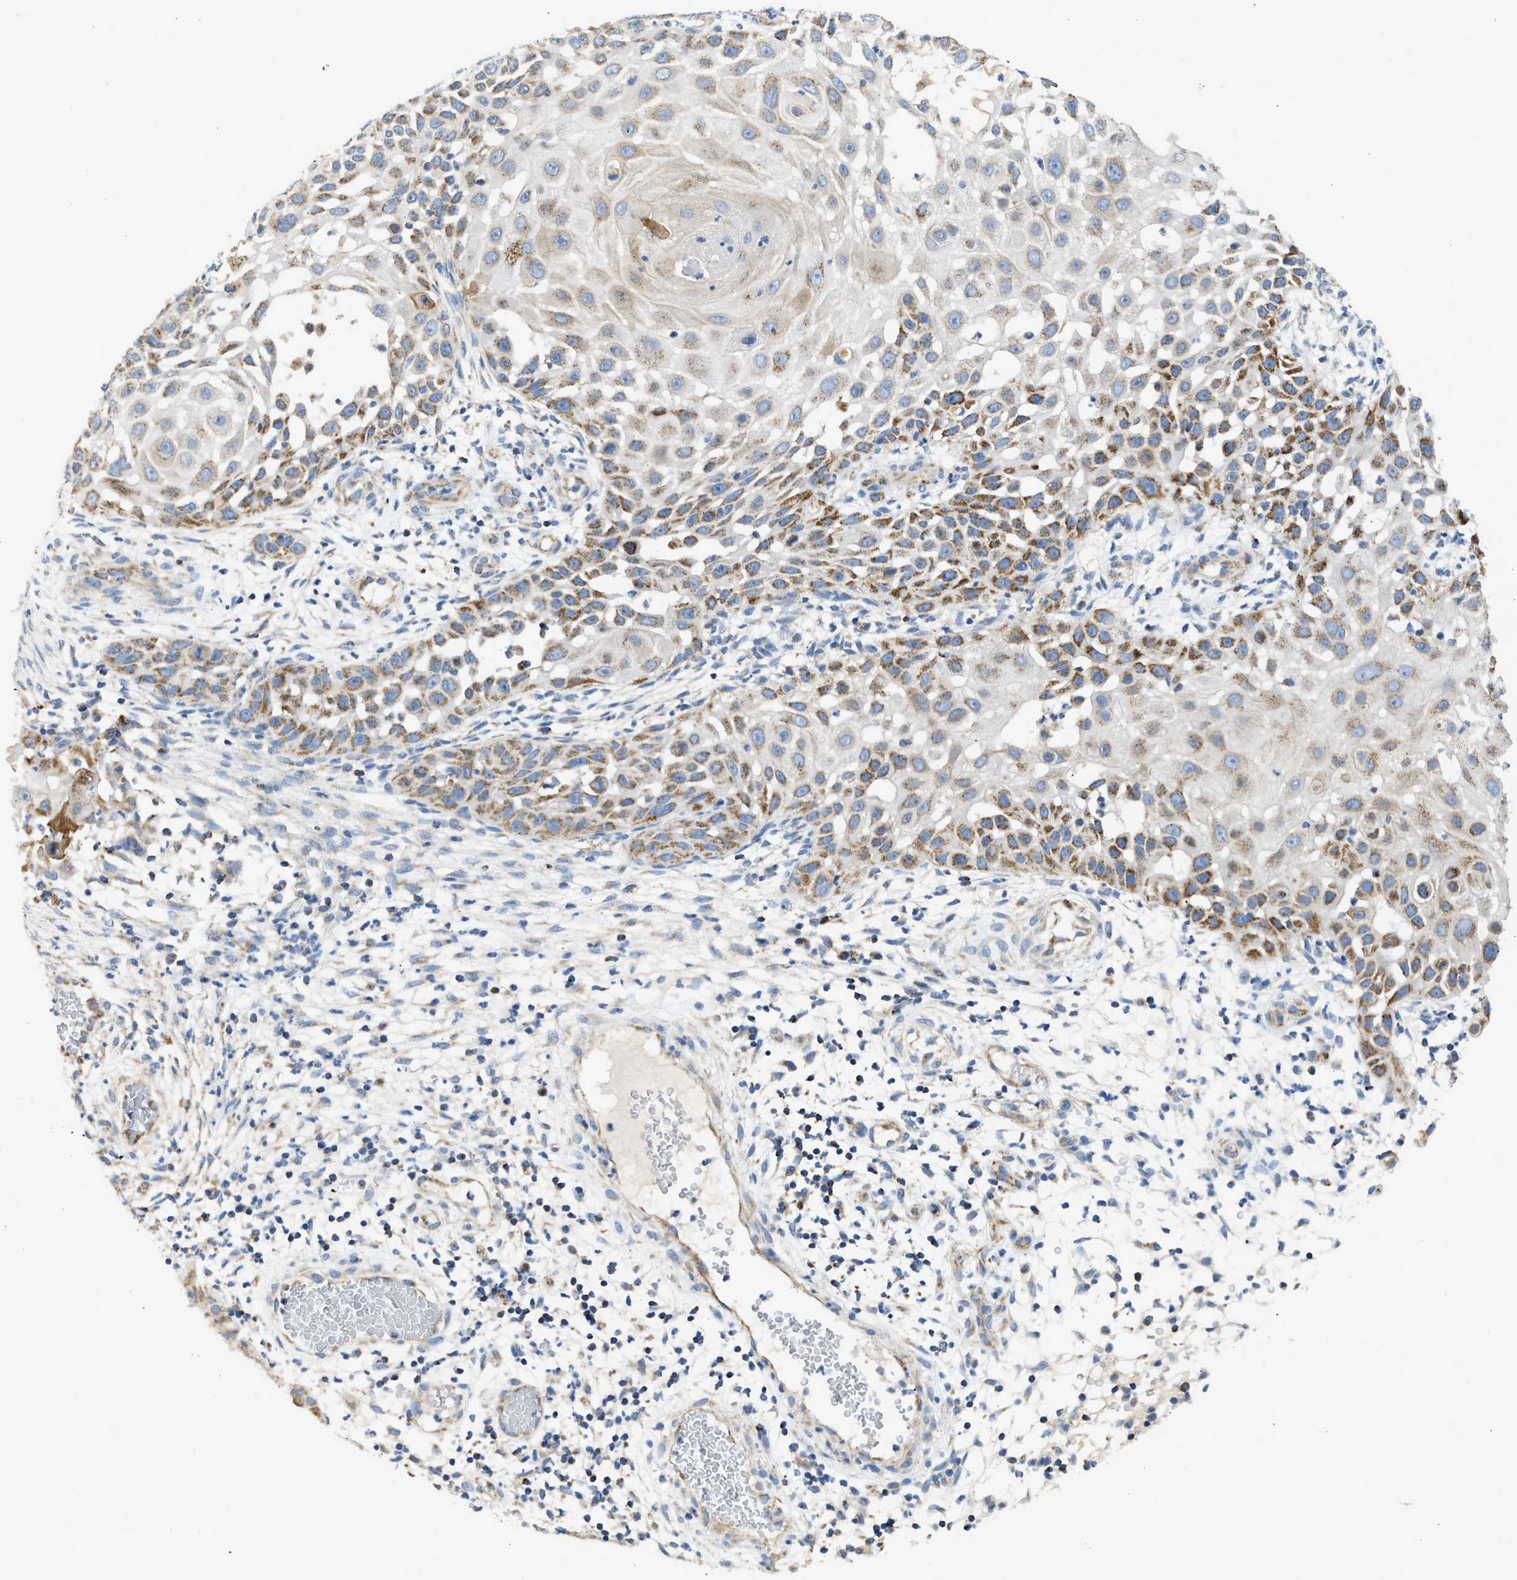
{"staining": {"intensity": "moderate", "quantity": "25%-75%", "location": "cytoplasmic/membranous"}, "tissue": "skin cancer", "cell_type": "Tumor cells", "image_type": "cancer", "snomed": [{"axis": "morphology", "description": "Squamous cell carcinoma, NOS"}, {"axis": "topography", "description": "Skin"}], "caption": "Squamous cell carcinoma (skin) tissue demonstrates moderate cytoplasmic/membranous staining in approximately 25%-75% of tumor cells, visualized by immunohistochemistry.", "gene": "GOT2", "patient": {"sex": "female", "age": 44}}